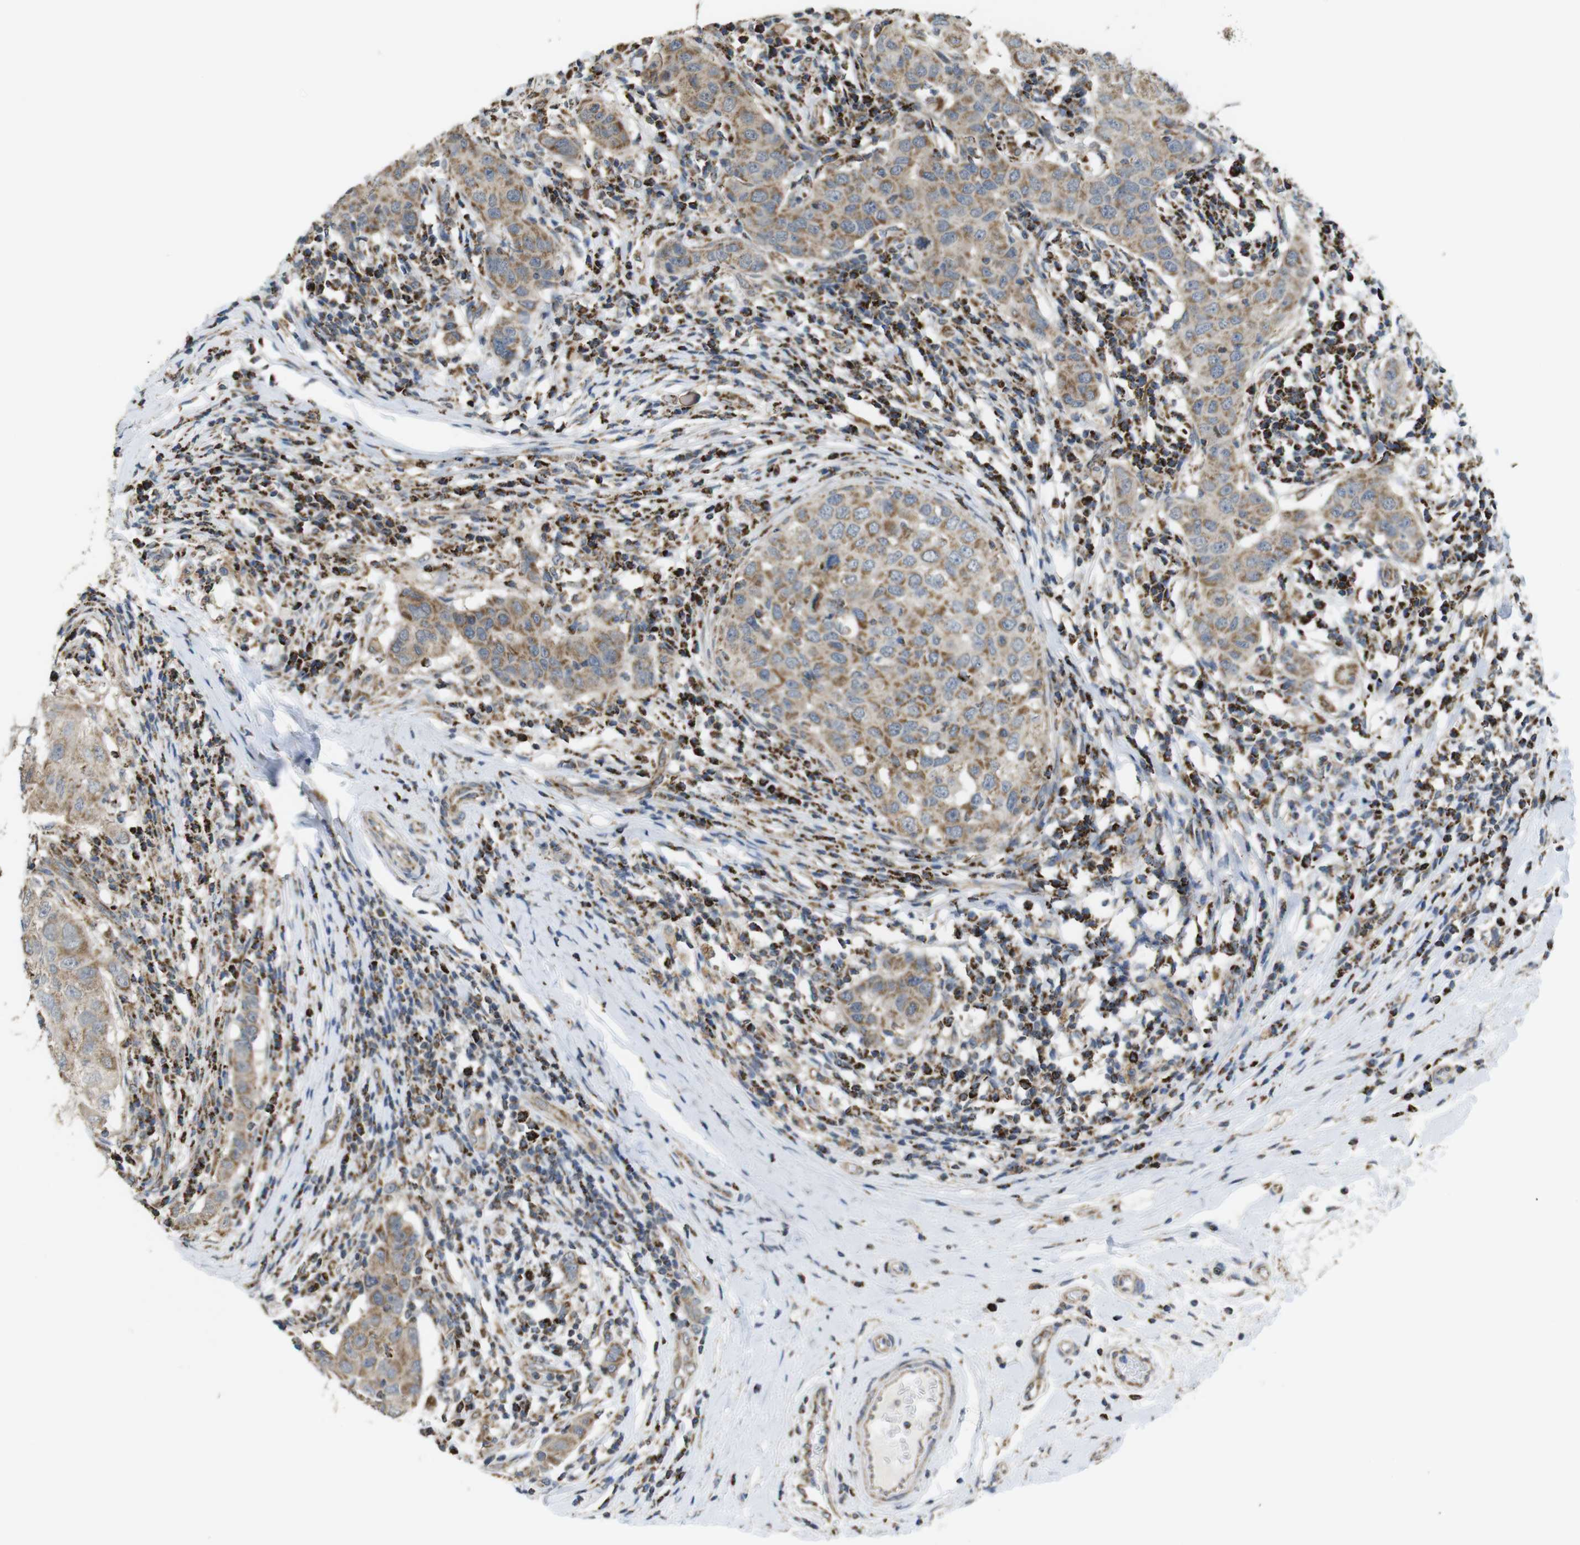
{"staining": {"intensity": "moderate", "quantity": "25%-75%", "location": "cytoplasmic/membranous"}, "tissue": "breast cancer", "cell_type": "Tumor cells", "image_type": "cancer", "snomed": [{"axis": "morphology", "description": "Duct carcinoma"}, {"axis": "topography", "description": "Breast"}], "caption": "High-magnification brightfield microscopy of intraductal carcinoma (breast) stained with DAB (brown) and counterstained with hematoxylin (blue). tumor cells exhibit moderate cytoplasmic/membranous positivity is present in approximately25%-75% of cells. (brown staining indicates protein expression, while blue staining denotes nuclei).", "gene": "CALHM2", "patient": {"sex": "female", "age": 27}}